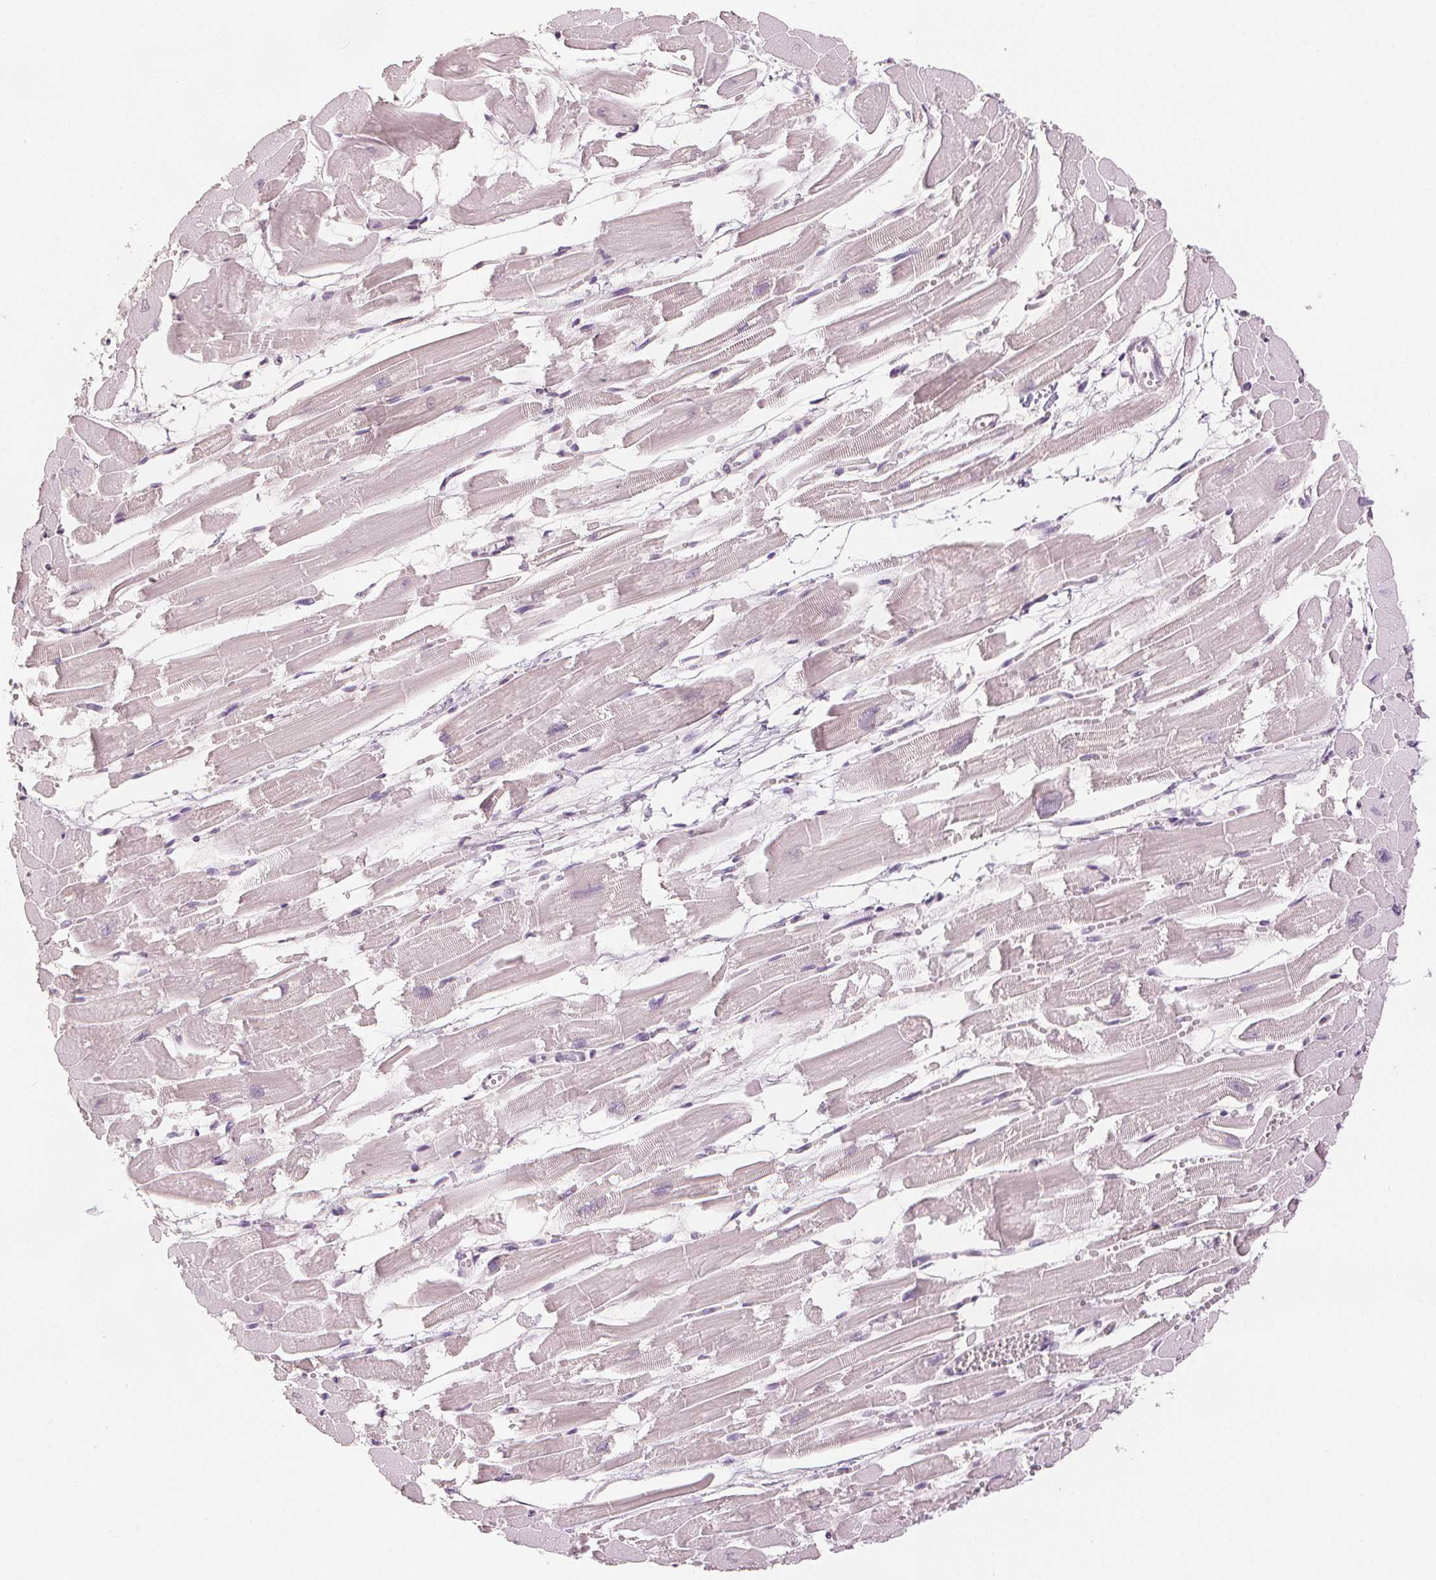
{"staining": {"intensity": "negative", "quantity": "none", "location": "none"}, "tissue": "heart muscle", "cell_type": "Cardiomyocytes", "image_type": "normal", "snomed": [{"axis": "morphology", "description": "Normal tissue, NOS"}, {"axis": "topography", "description": "Heart"}], "caption": "IHC photomicrograph of unremarkable heart muscle: human heart muscle stained with DAB displays no significant protein staining in cardiomyocytes.", "gene": "SLC27A5", "patient": {"sex": "female", "age": 52}}